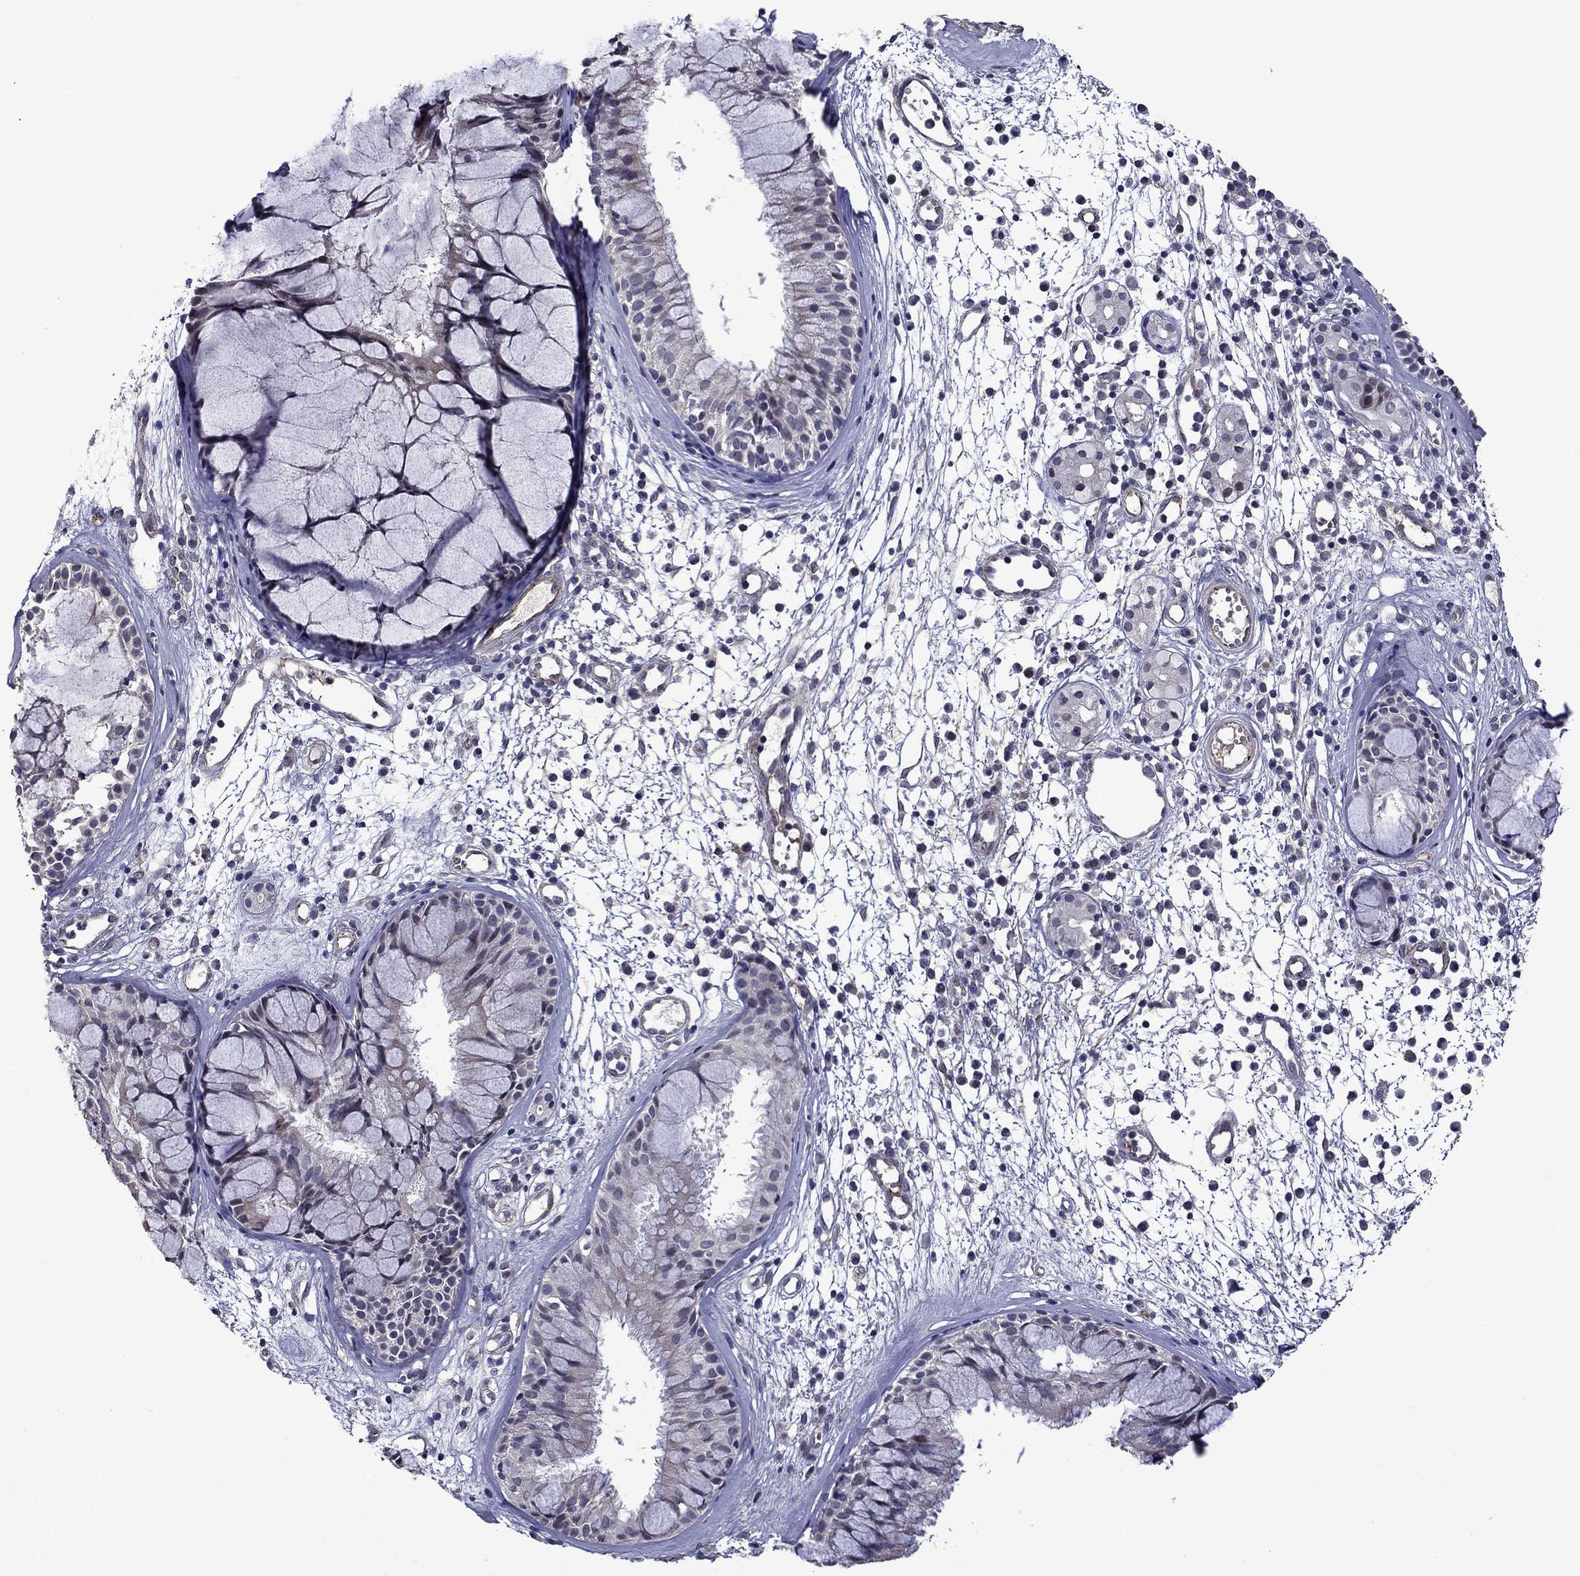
{"staining": {"intensity": "negative", "quantity": "none", "location": "none"}, "tissue": "nasopharynx", "cell_type": "Respiratory epithelial cells", "image_type": "normal", "snomed": [{"axis": "morphology", "description": "Normal tissue, NOS"}, {"axis": "topography", "description": "Nasopharynx"}], "caption": "Respiratory epithelial cells show no significant expression in unremarkable nasopharynx. (DAB (3,3'-diaminobenzidine) immunohistochemistry with hematoxylin counter stain).", "gene": "SLITRK1", "patient": {"sex": "male", "age": 77}}